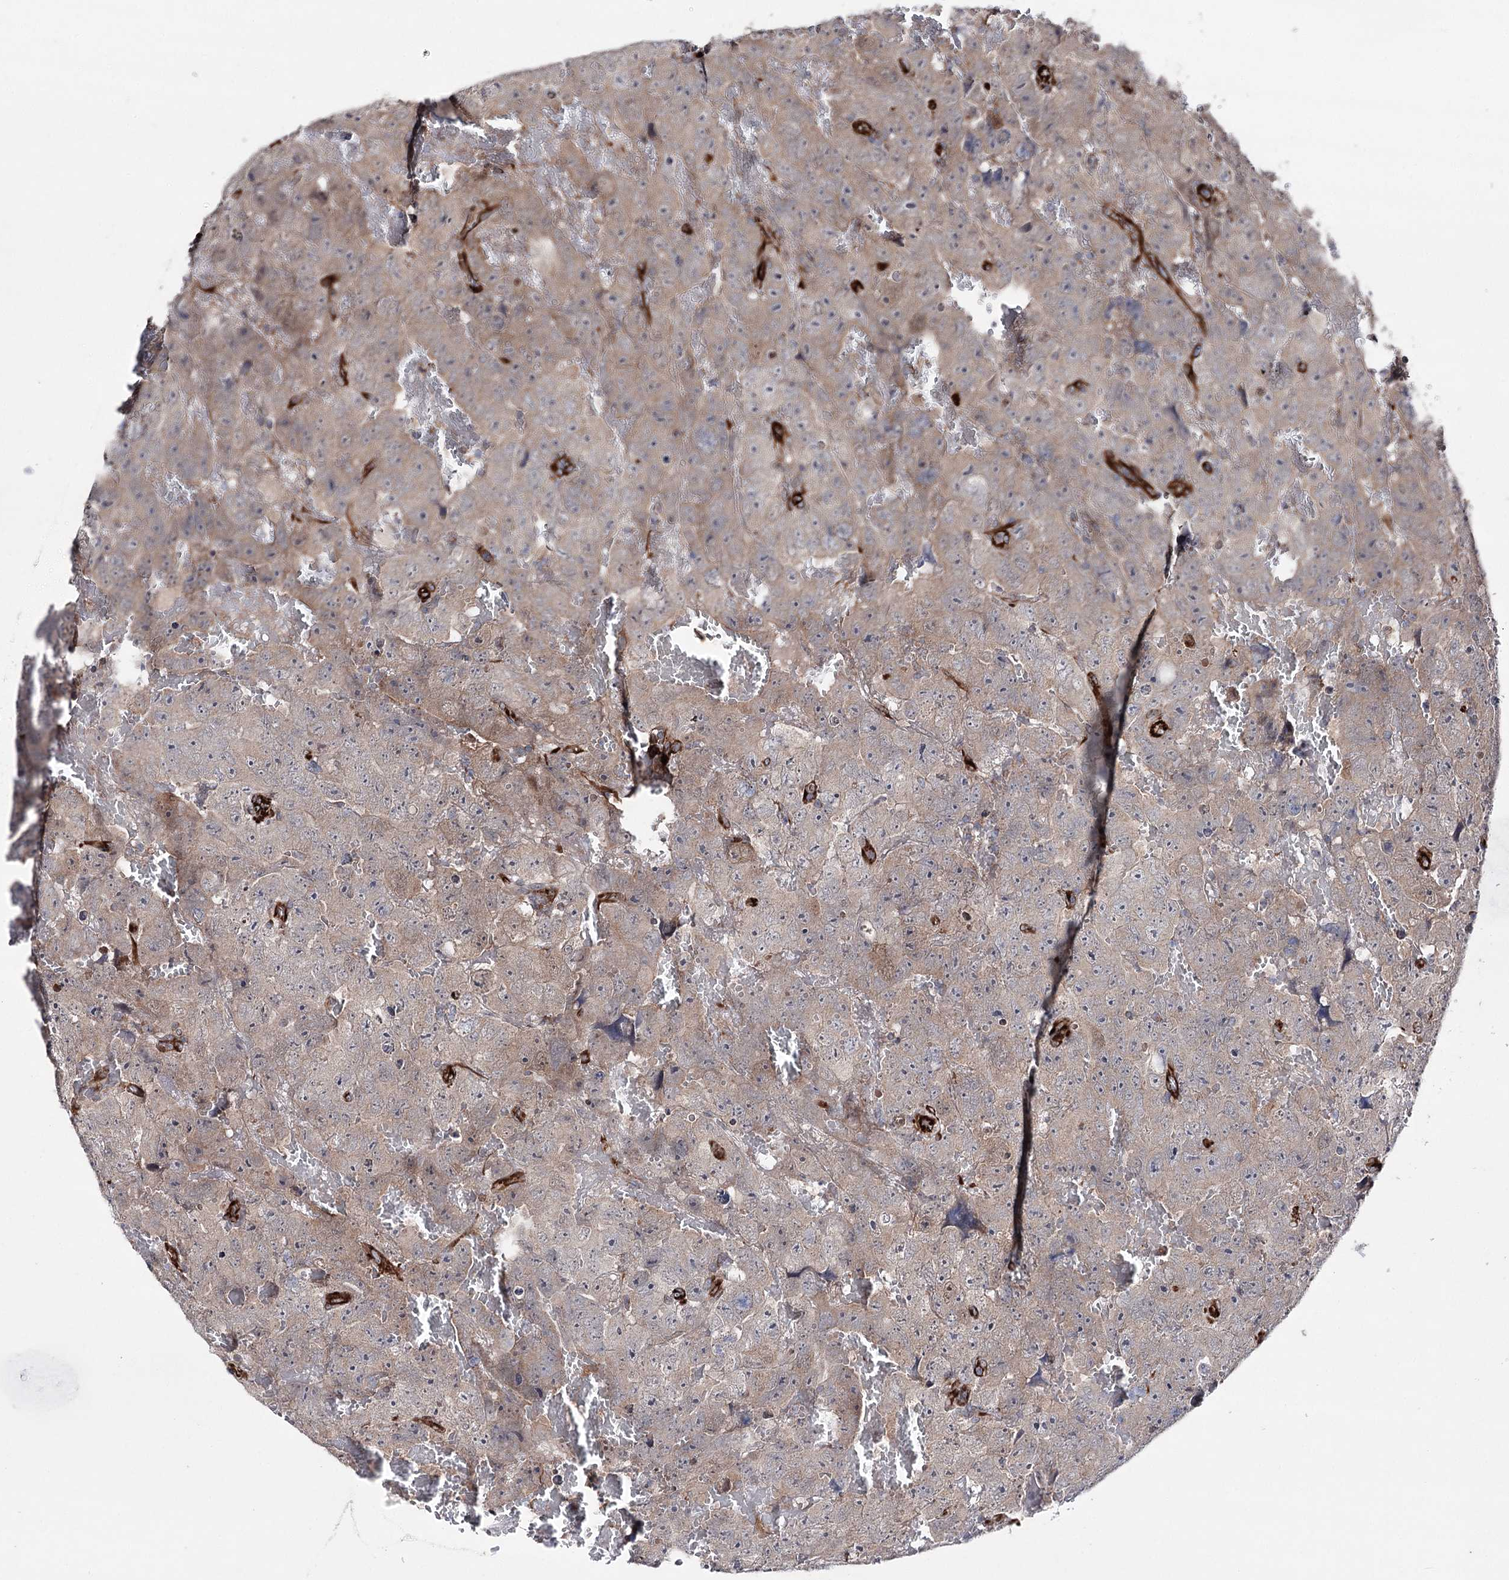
{"staining": {"intensity": "weak", "quantity": "<25%", "location": "cytoplasmic/membranous,nuclear"}, "tissue": "testis cancer", "cell_type": "Tumor cells", "image_type": "cancer", "snomed": [{"axis": "morphology", "description": "Carcinoma, Embryonal, NOS"}, {"axis": "topography", "description": "Testis"}], "caption": "This is a image of immunohistochemistry (IHC) staining of testis cancer, which shows no staining in tumor cells.", "gene": "MIB1", "patient": {"sex": "male", "age": 45}}